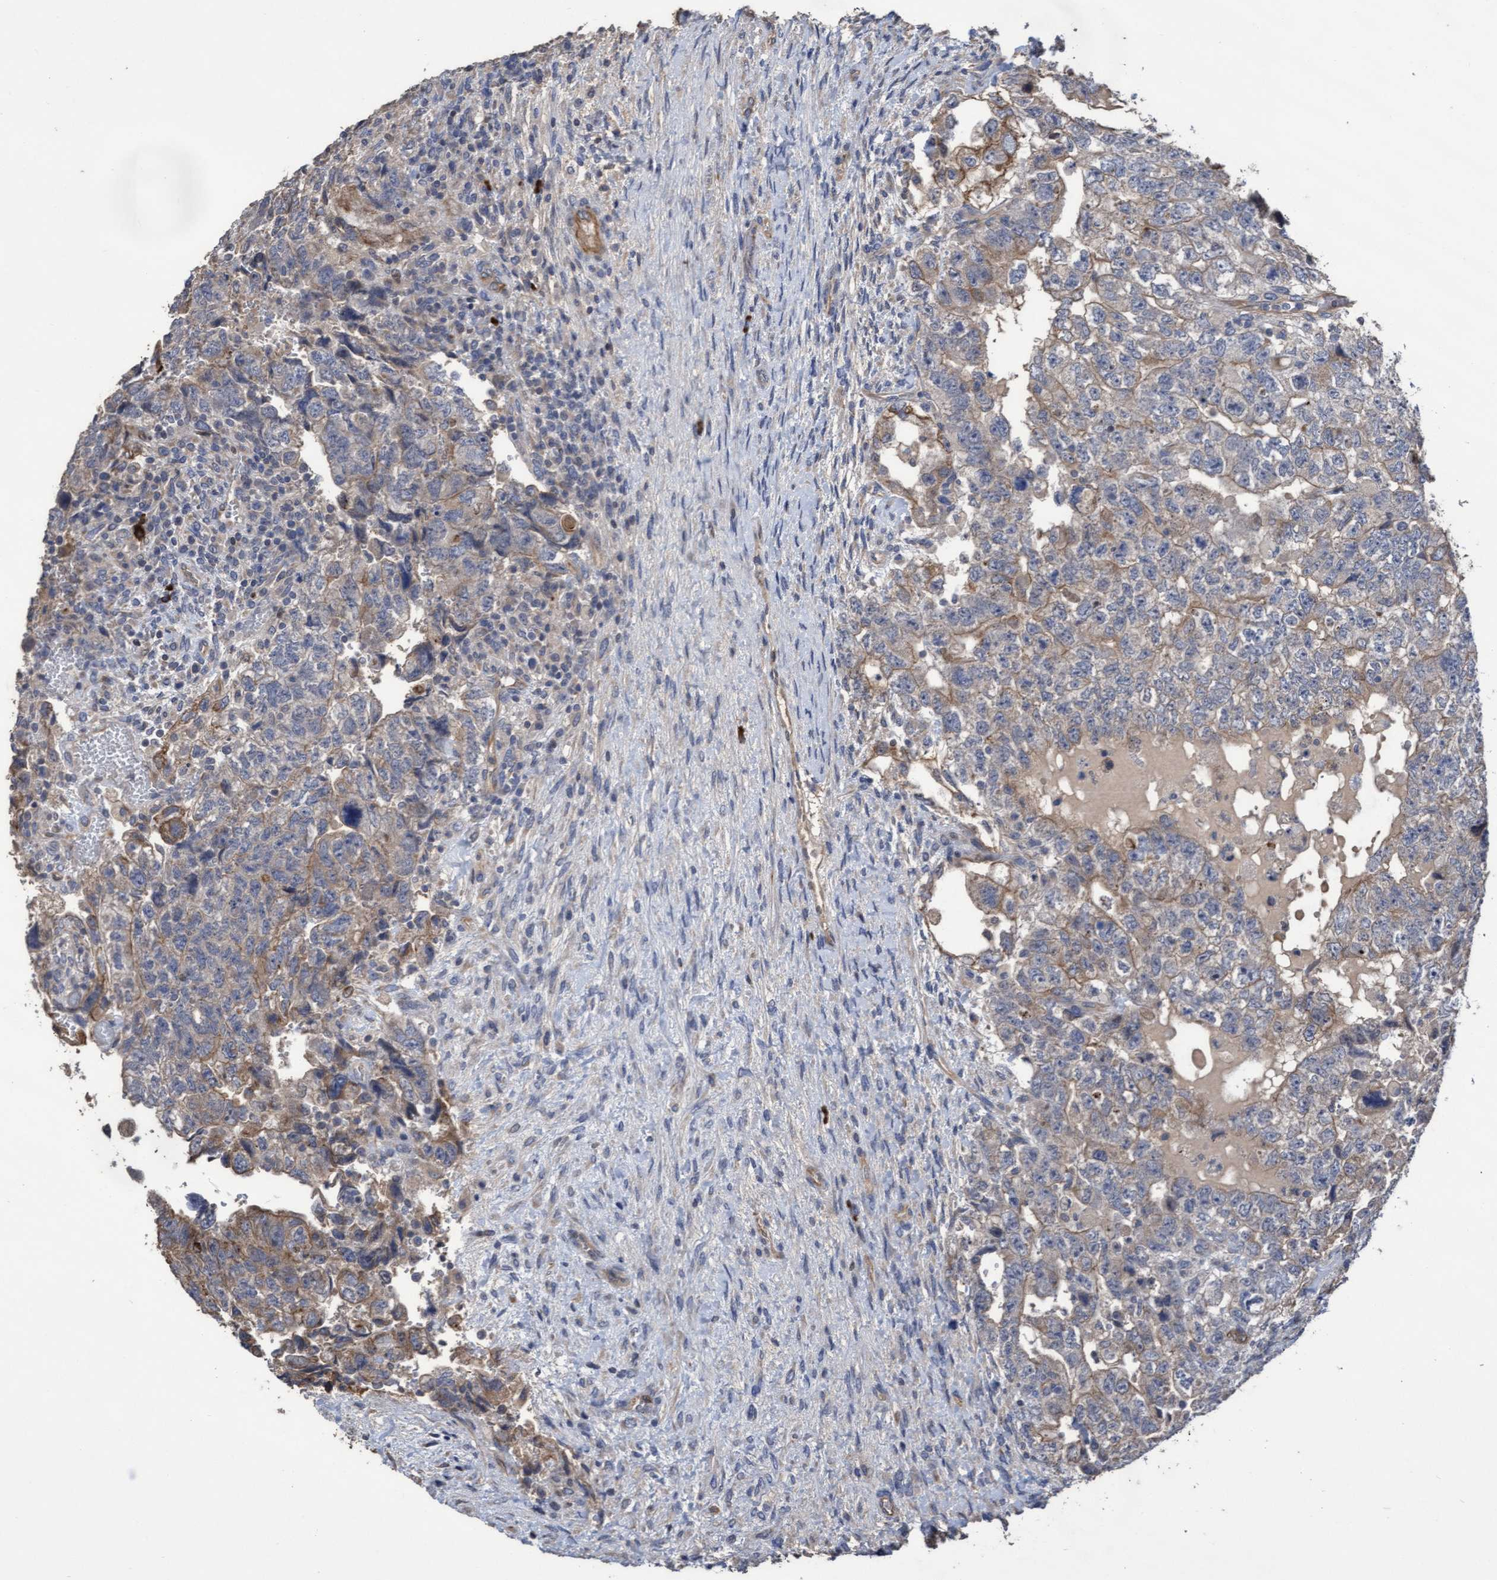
{"staining": {"intensity": "weak", "quantity": "<25%", "location": "cytoplasmic/membranous"}, "tissue": "testis cancer", "cell_type": "Tumor cells", "image_type": "cancer", "snomed": [{"axis": "morphology", "description": "Carcinoma, Embryonal, NOS"}, {"axis": "topography", "description": "Testis"}], "caption": "Testis cancer (embryonal carcinoma) was stained to show a protein in brown. There is no significant positivity in tumor cells.", "gene": "KRT24", "patient": {"sex": "male", "age": 36}}